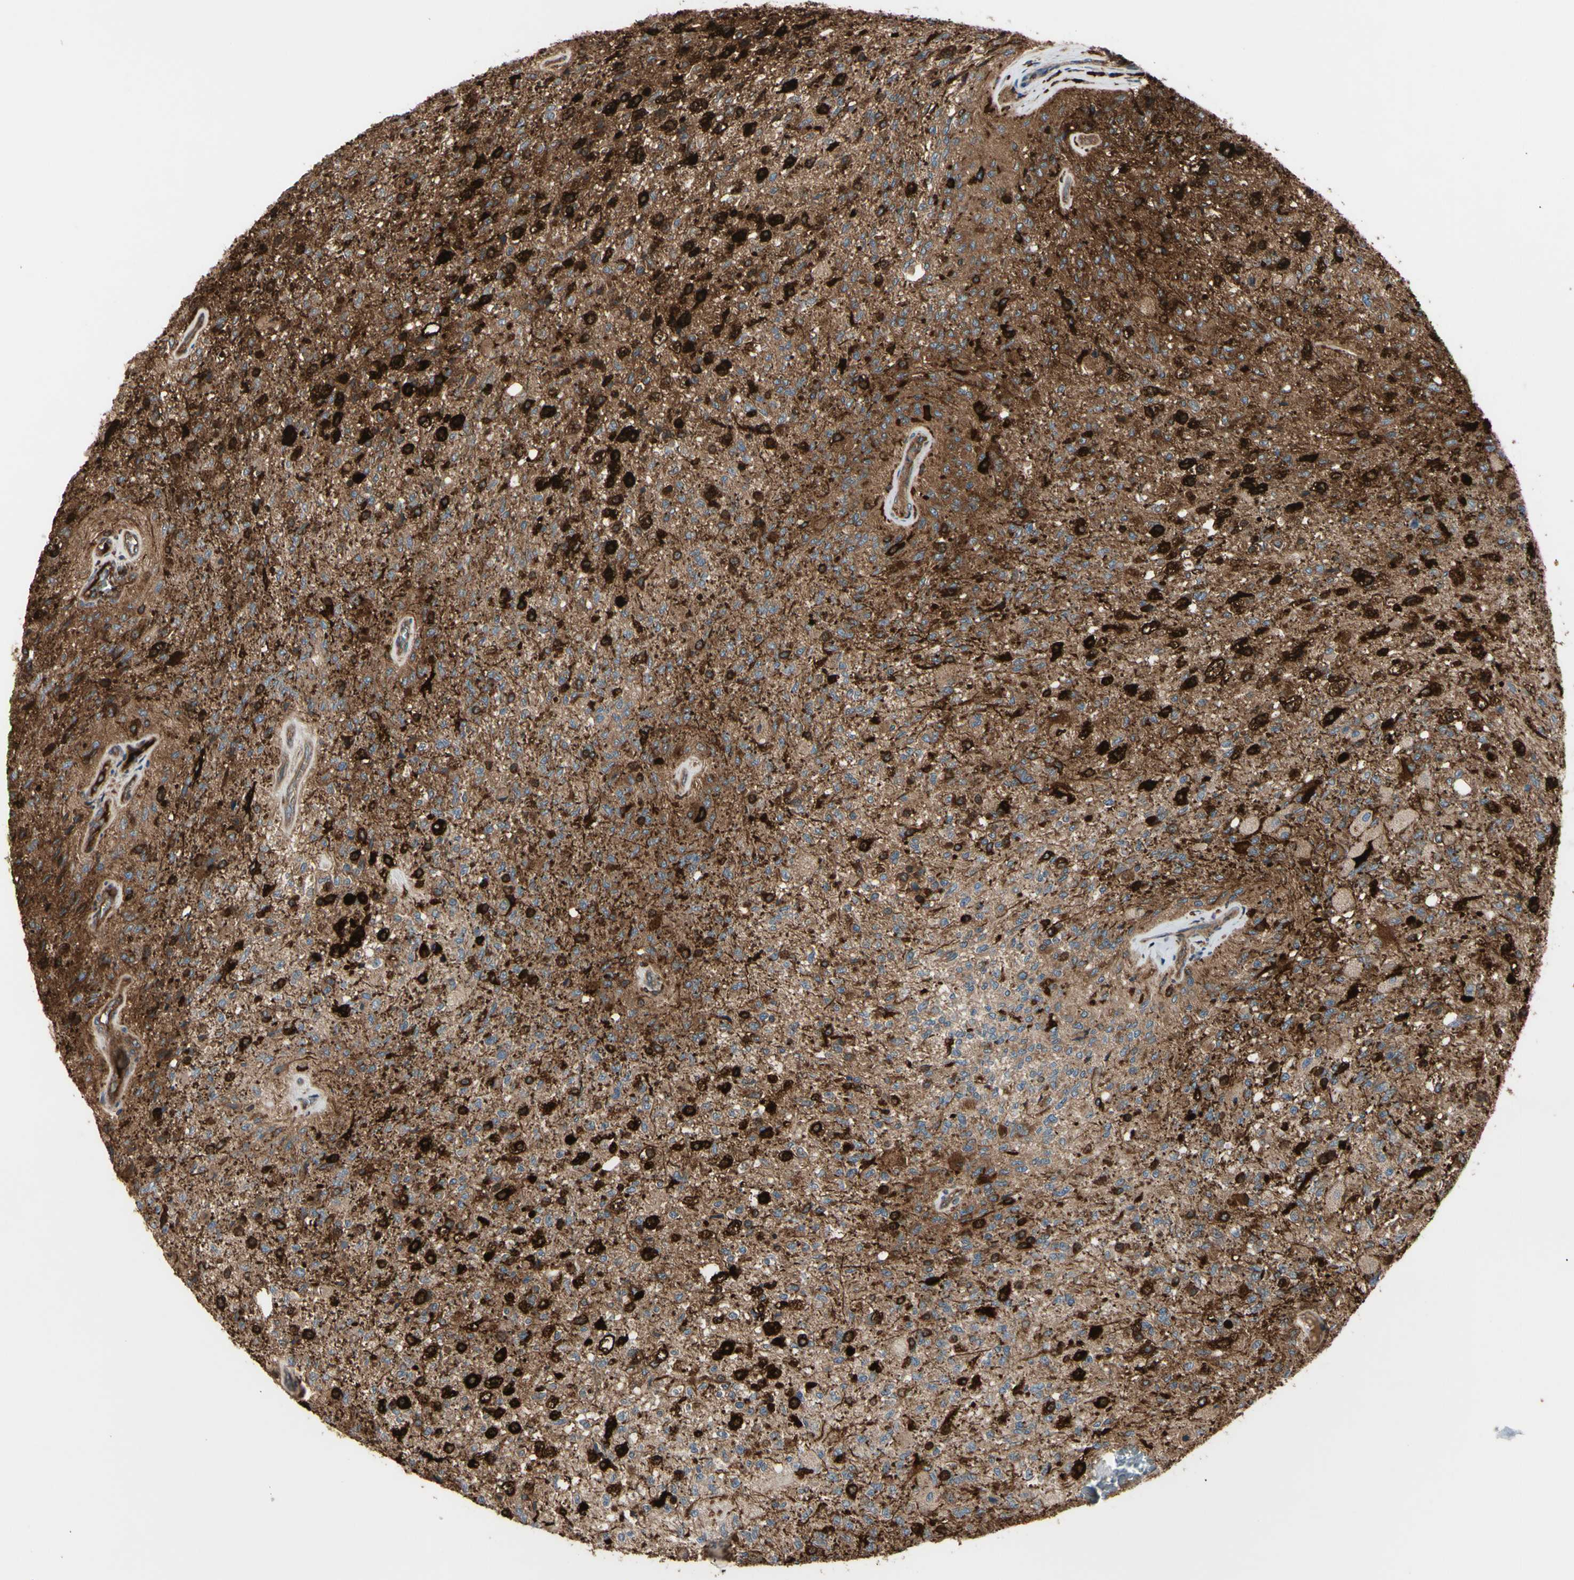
{"staining": {"intensity": "strong", "quantity": ">75%", "location": "cytoplasmic/membranous"}, "tissue": "glioma", "cell_type": "Tumor cells", "image_type": "cancer", "snomed": [{"axis": "morphology", "description": "Normal tissue, NOS"}, {"axis": "morphology", "description": "Glioma, malignant, High grade"}, {"axis": "topography", "description": "Cerebral cortex"}], "caption": "The photomicrograph exhibits a brown stain indicating the presence of a protein in the cytoplasmic/membranous of tumor cells in glioma.", "gene": "PTPN12", "patient": {"sex": "male", "age": 77}}